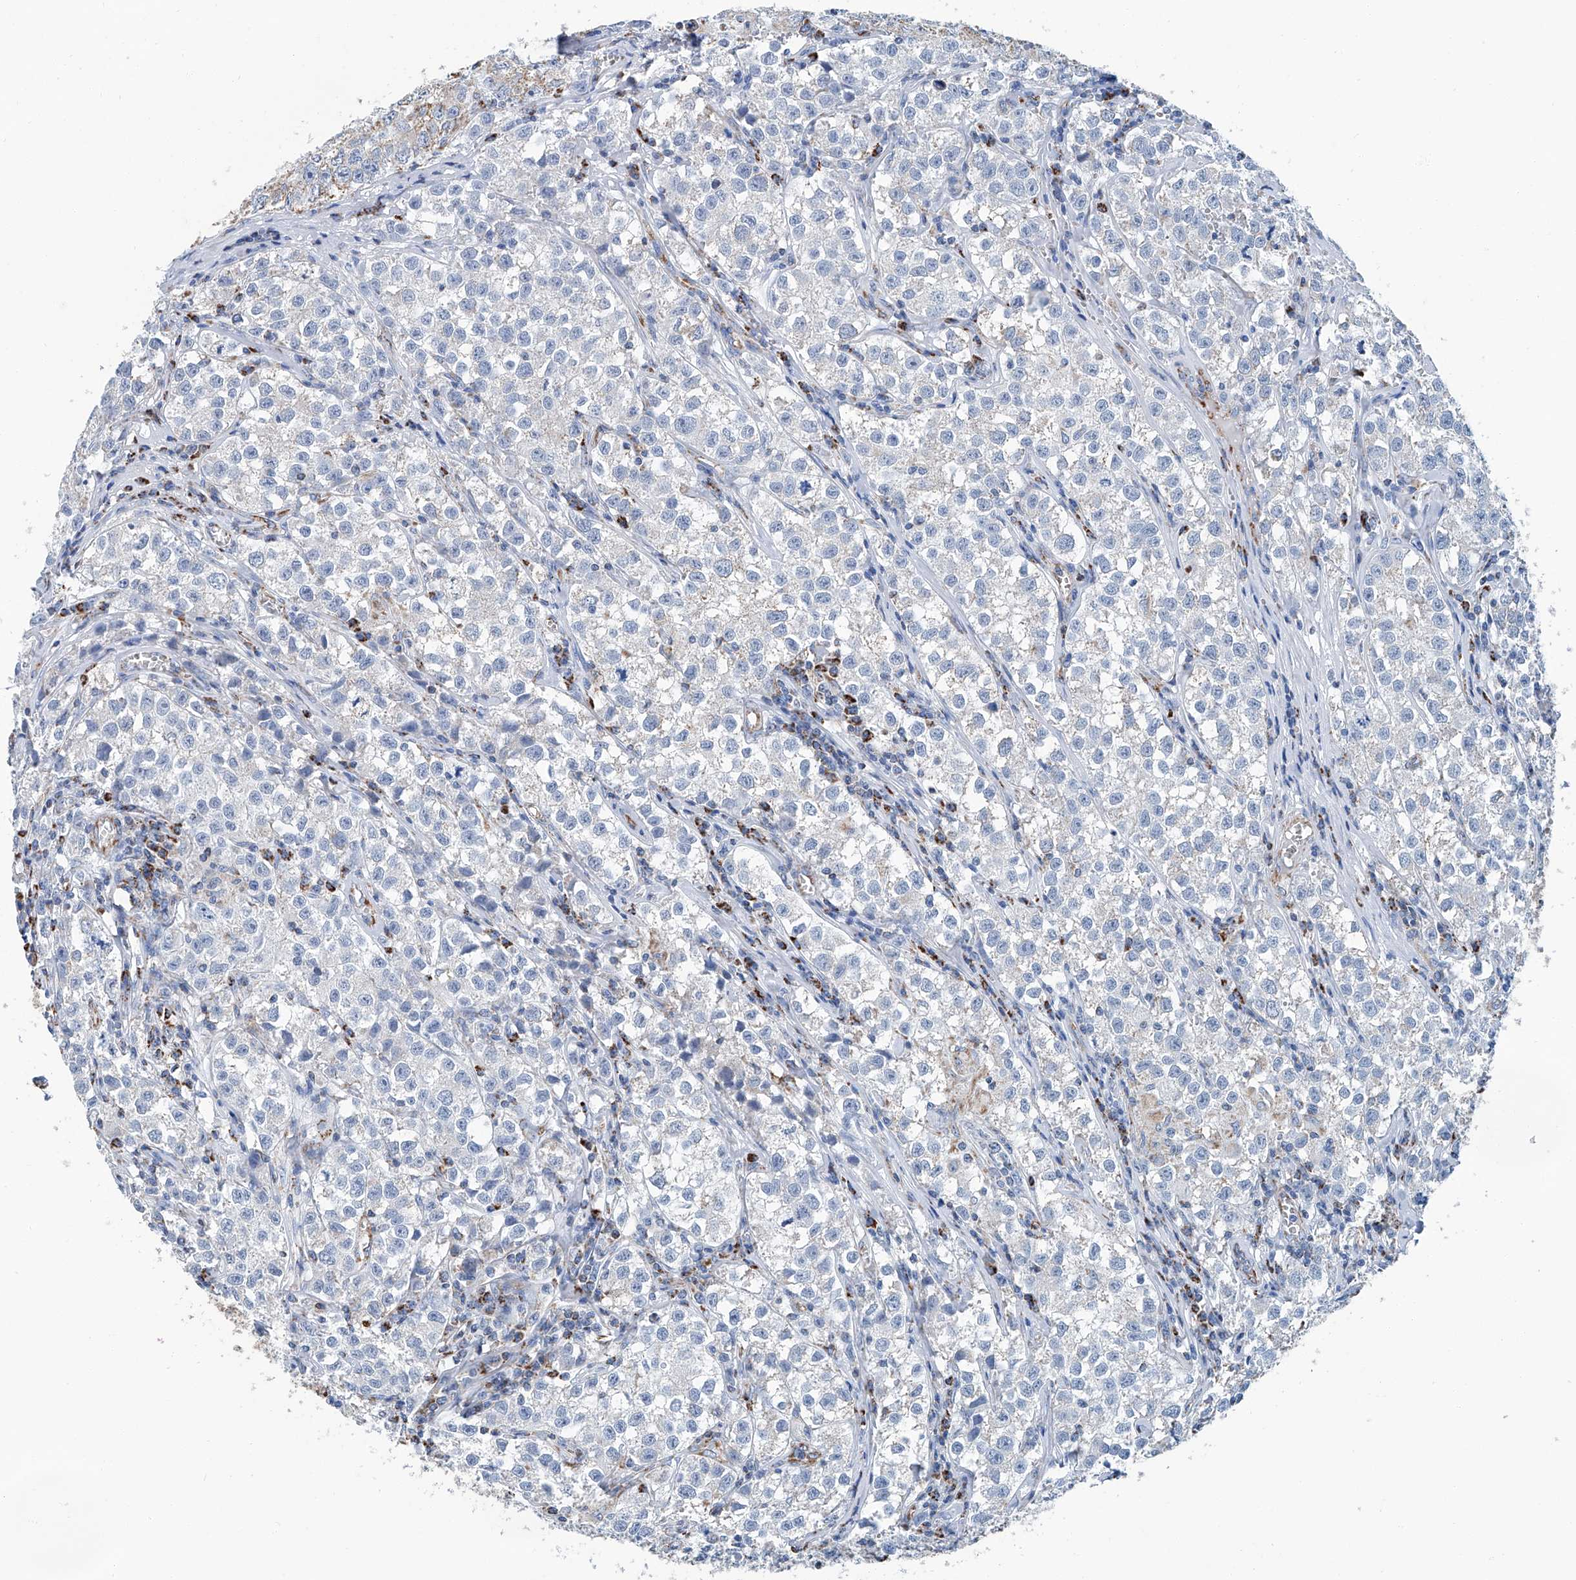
{"staining": {"intensity": "negative", "quantity": "none", "location": "none"}, "tissue": "testis cancer", "cell_type": "Tumor cells", "image_type": "cancer", "snomed": [{"axis": "morphology", "description": "Seminoma, NOS"}, {"axis": "morphology", "description": "Carcinoma, Embryonal, NOS"}, {"axis": "topography", "description": "Testis"}], "caption": "Tumor cells are negative for protein expression in human testis seminoma.", "gene": "MT-ND1", "patient": {"sex": "male", "age": 43}}